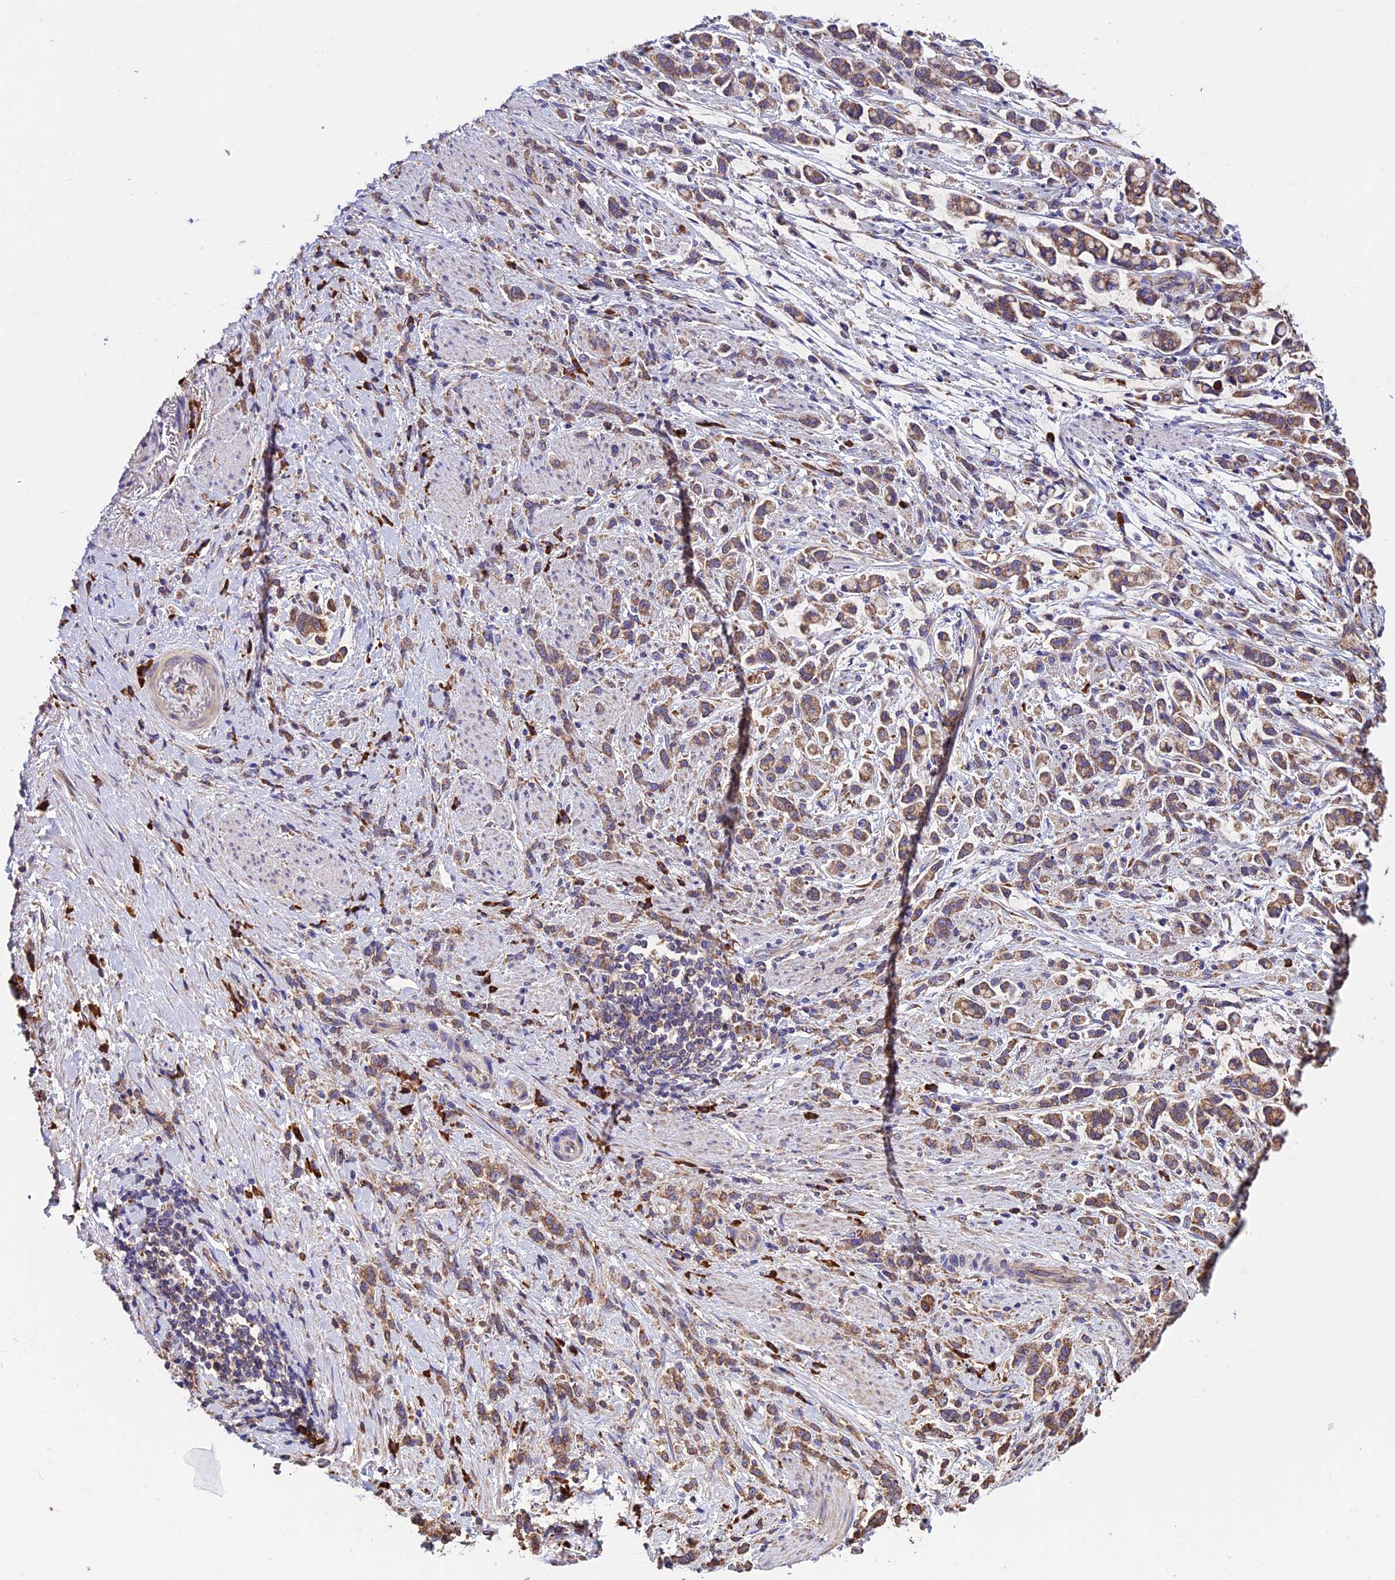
{"staining": {"intensity": "moderate", "quantity": ">75%", "location": "cytoplasmic/membranous"}, "tissue": "stomach cancer", "cell_type": "Tumor cells", "image_type": "cancer", "snomed": [{"axis": "morphology", "description": "Adenocarcinoma, NOS"}, {"axis": "topography", "description": "Stomach"}], "caption": "Stomach adenocarcinoma was stained to show a protein in brown. There is medium levels of moderate cytoplasmic/membranous positivity in about >75% of tumor cells. (brown staining indicates protein expression, while blue staining denotes nuclei).", "gene": "BTBD3", "patient": {"sex": "female", "age": 60}}